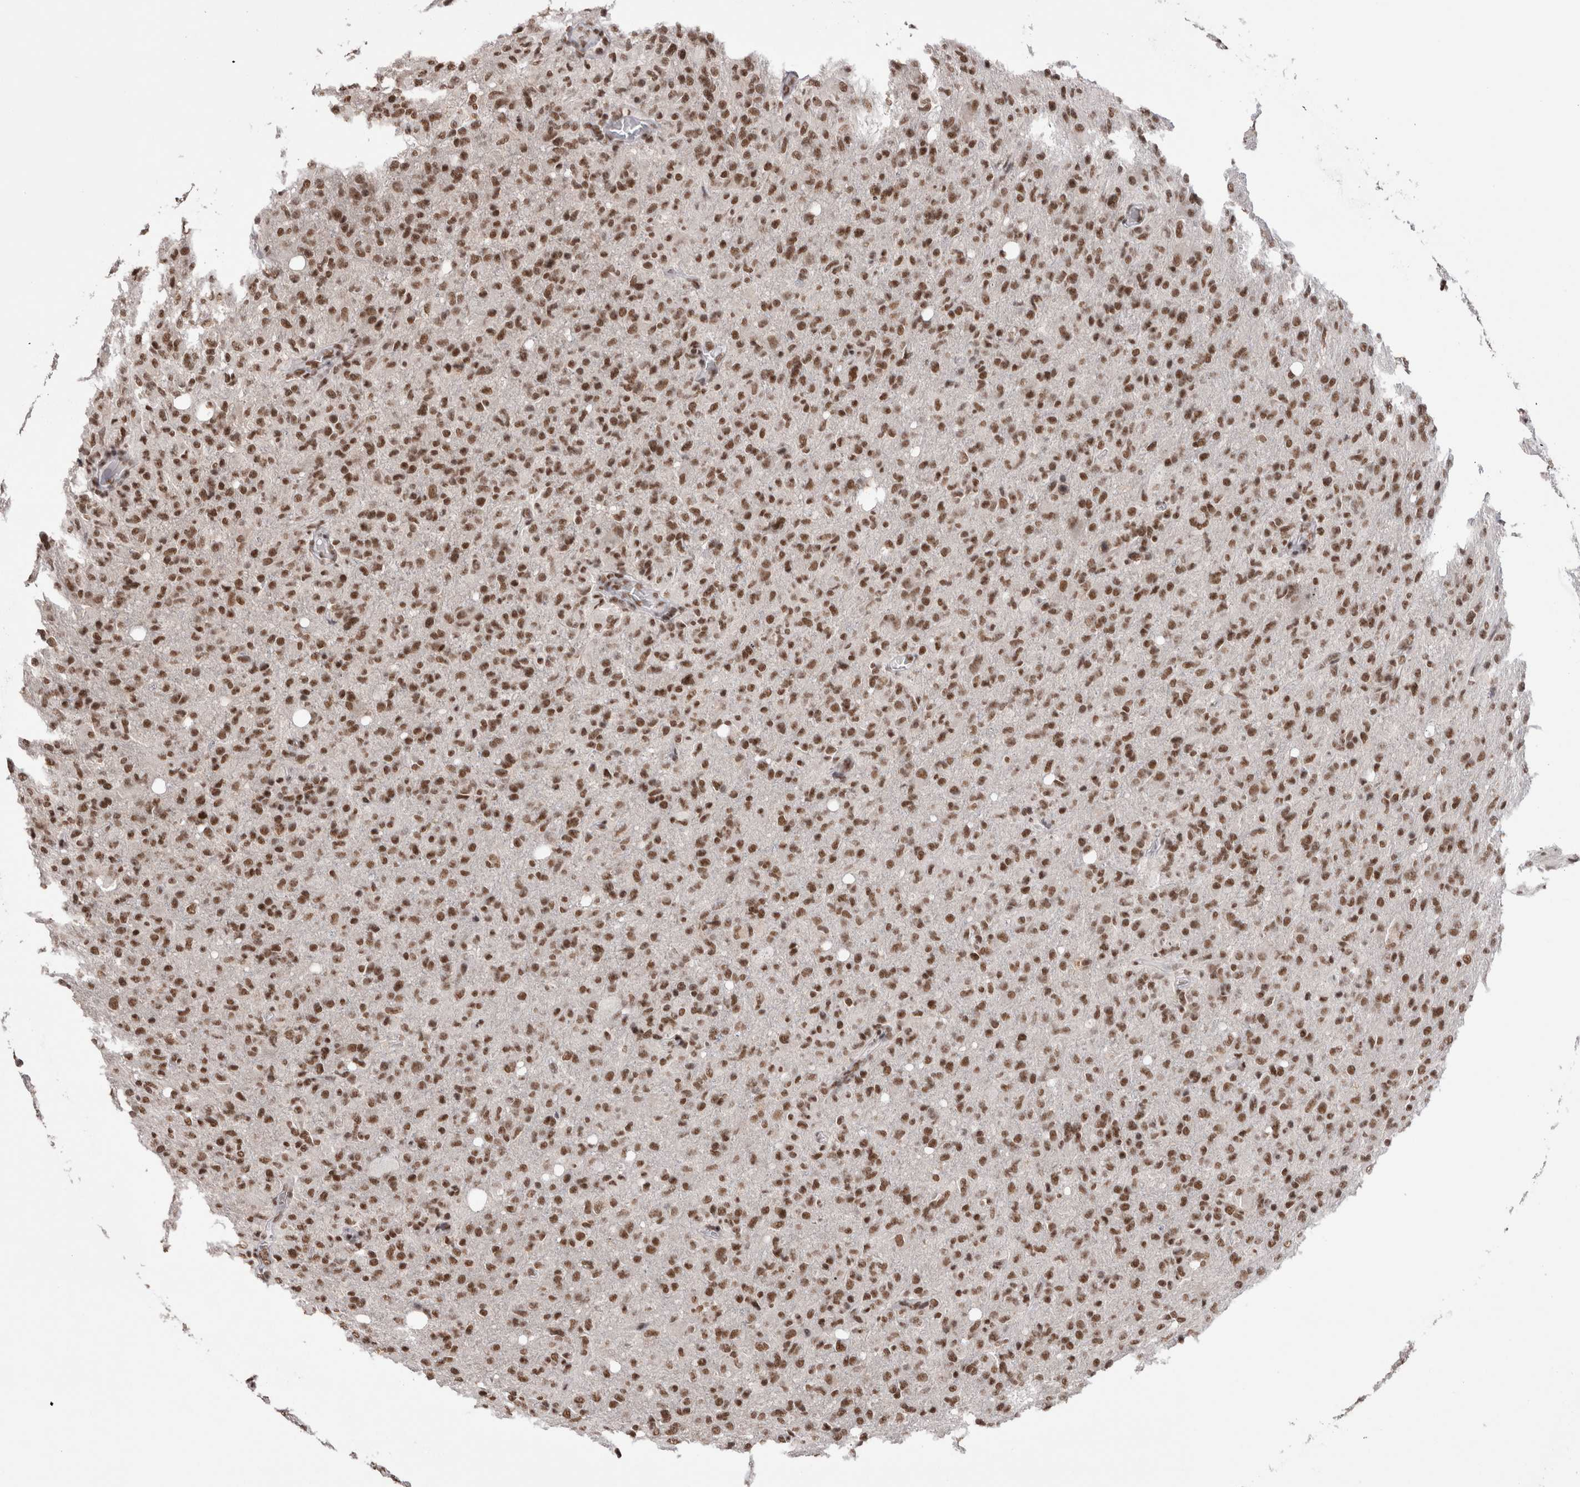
{"staining": {"intensity": "strong", "quantity": ">75%", "location": "nuclear"}, "tissue": "glioma", "cell_type": "Tumor cells", "image_type": "cancer", "snomed": [{"axis": "morphology", "description": "Glioma, malignant, High grade"}, {"axis": "topography", "description": "Brain"}], "caption": "Glioma stained with immunohistochemistry (IHC) exhibits strong nuclear staining in approximately >75% of tumor cells.", "gene": "SMC1A", "patient": {"sex": "female", "age": 57}}